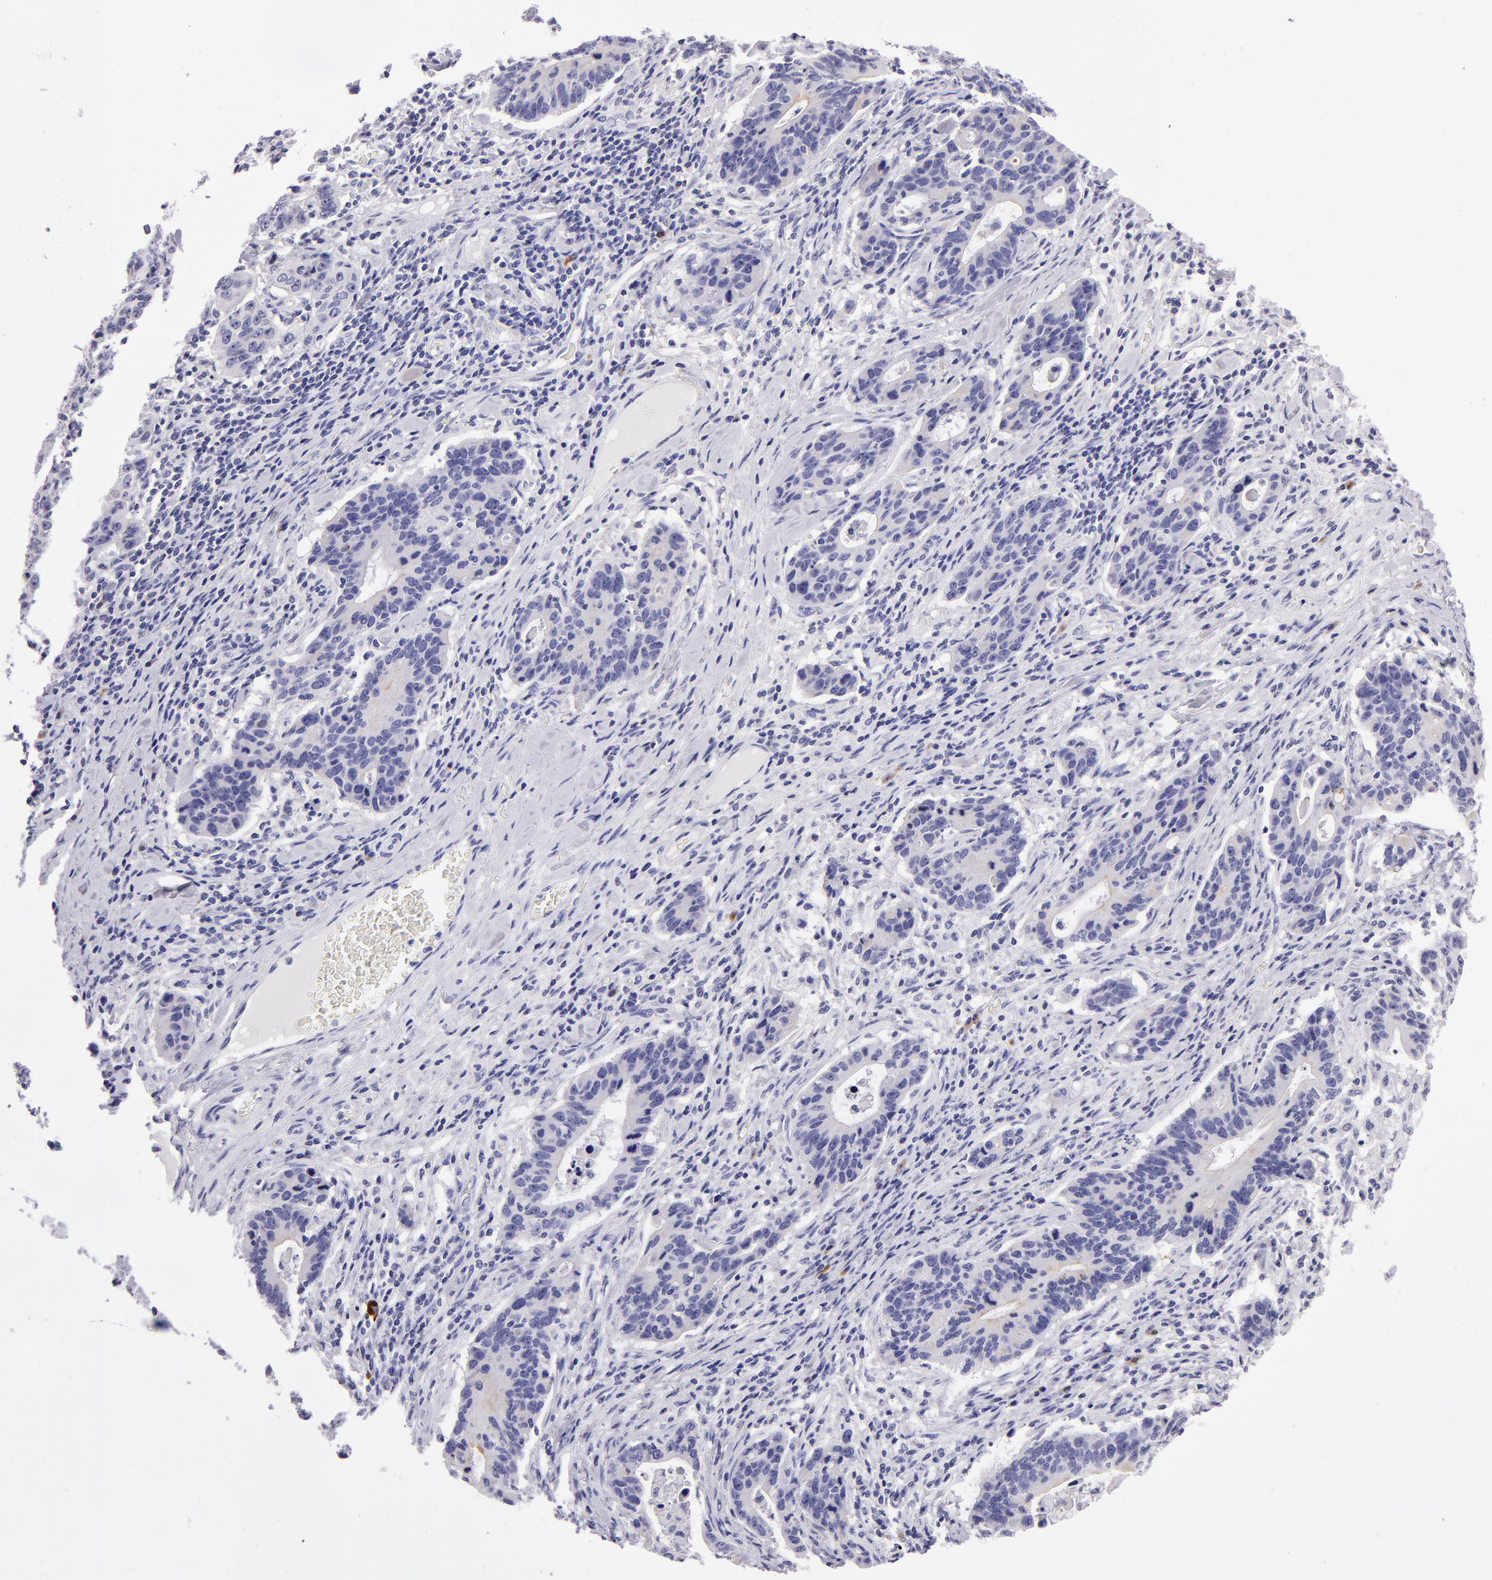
{"staining": {"intensity": "negative", "quantity": "none", "location": "none"}, "tissue": "stomach cancer", "cell_type": "Tumor cells", "image_type": "cancer", "snomed": [{"axis": "morphology", "description": "Adenocarcinoma, NOS"}, {"axis": "topography", "description": "Esophagus"}, {"axis": "topography", "description": "Stomach"}], "caption": "Tumor cells are negative for protein expression in human stomach cancer.", "gene": "TYRP1", "patient": {"sex": "male", "age": 74}}